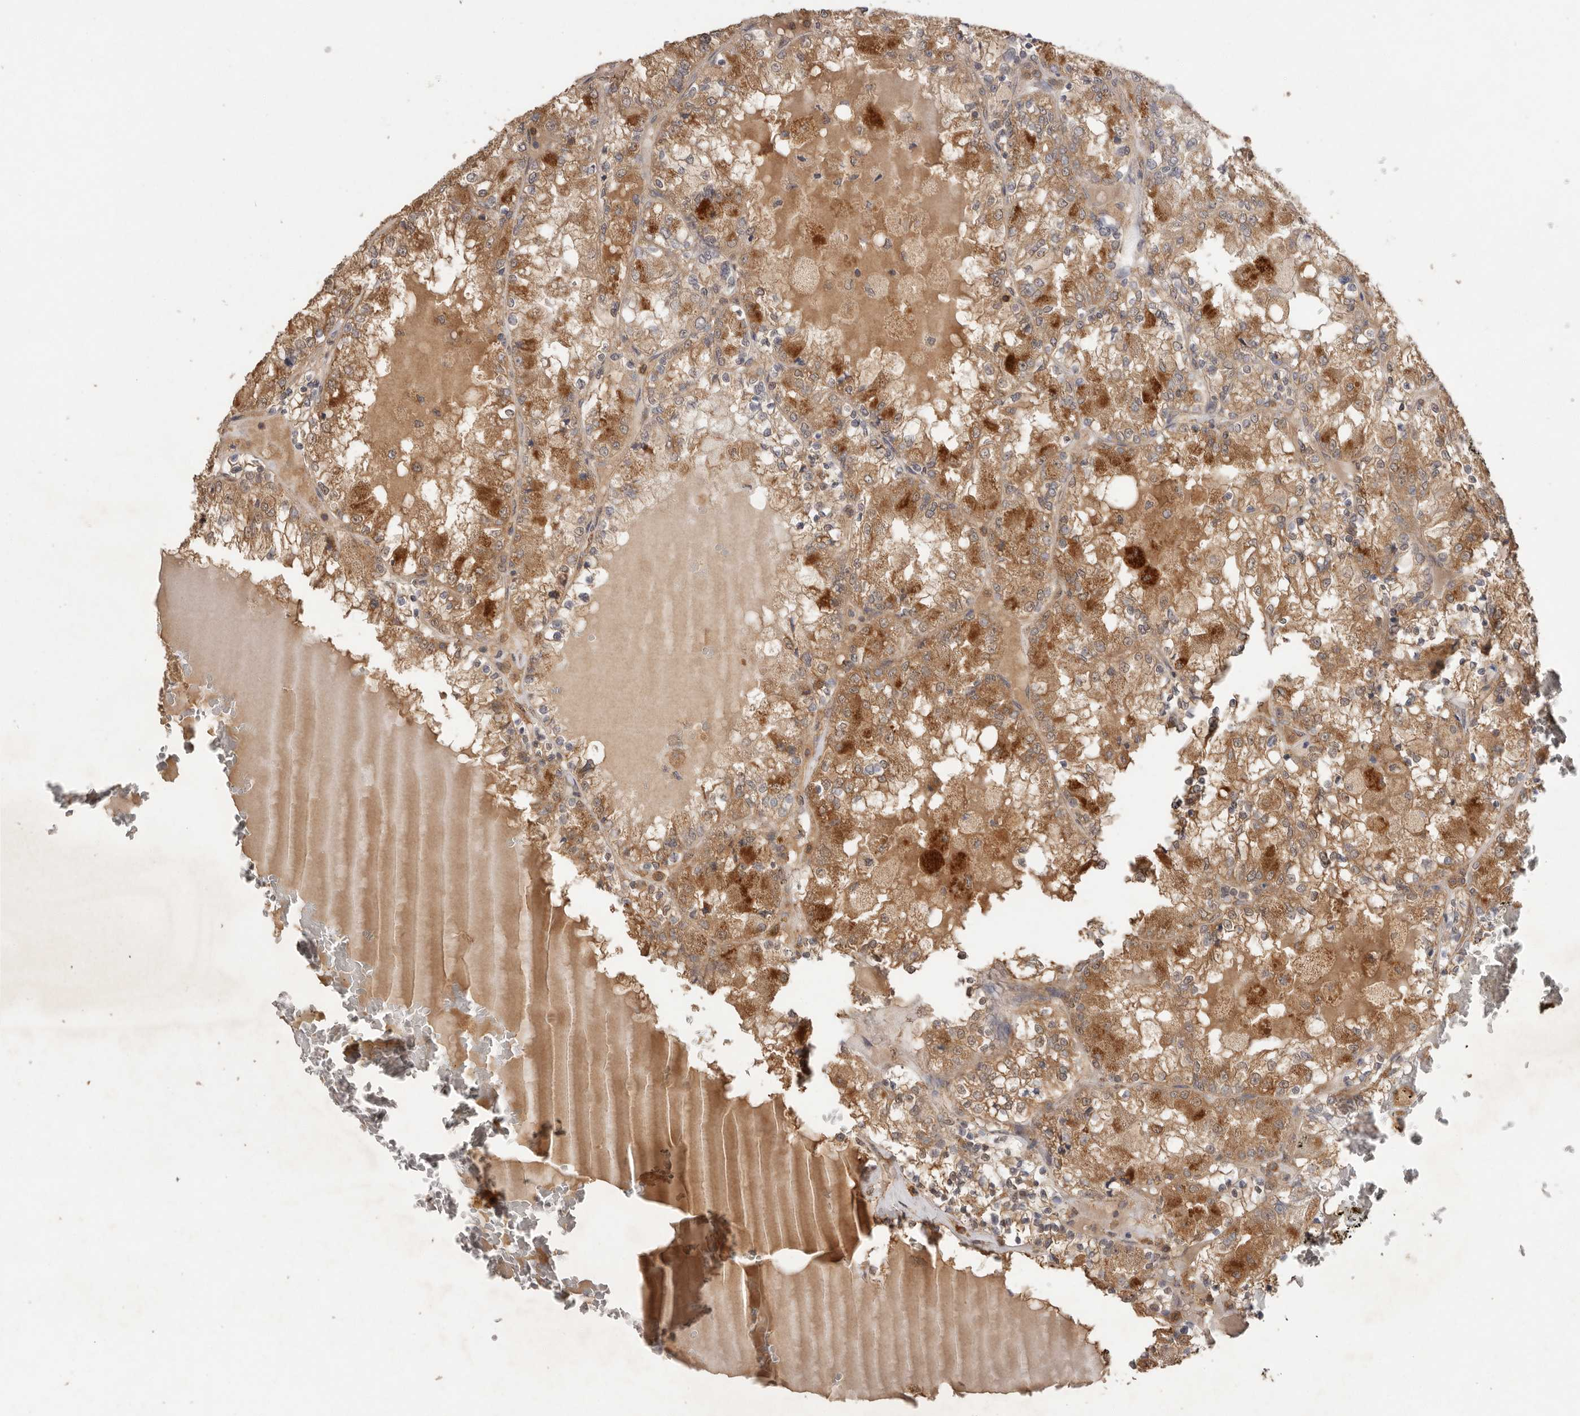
{"staining": {"intensity": "moderate", "quantity": ">75%", "location": "cytoplasmic/membranous"}, "tissue": "renal cancer", "cell_type": "Tumor cells", "image_type": "cancer", "snomed": [{"axis": "morphology", "description": "Adenocarcinoma, NOS"}, {"axis": "topography", "description": "Kidney"}], "caption": "Tumor cells reveal moderate cytoplasmic/membranous positivity in about >75% of cells in renal cancer (adenocarcinoma). The protein is shown in brown color, while the nuclei are stained blue.", "gene": "RWDD1", "patient": {"sex": "female", "age": 56}}